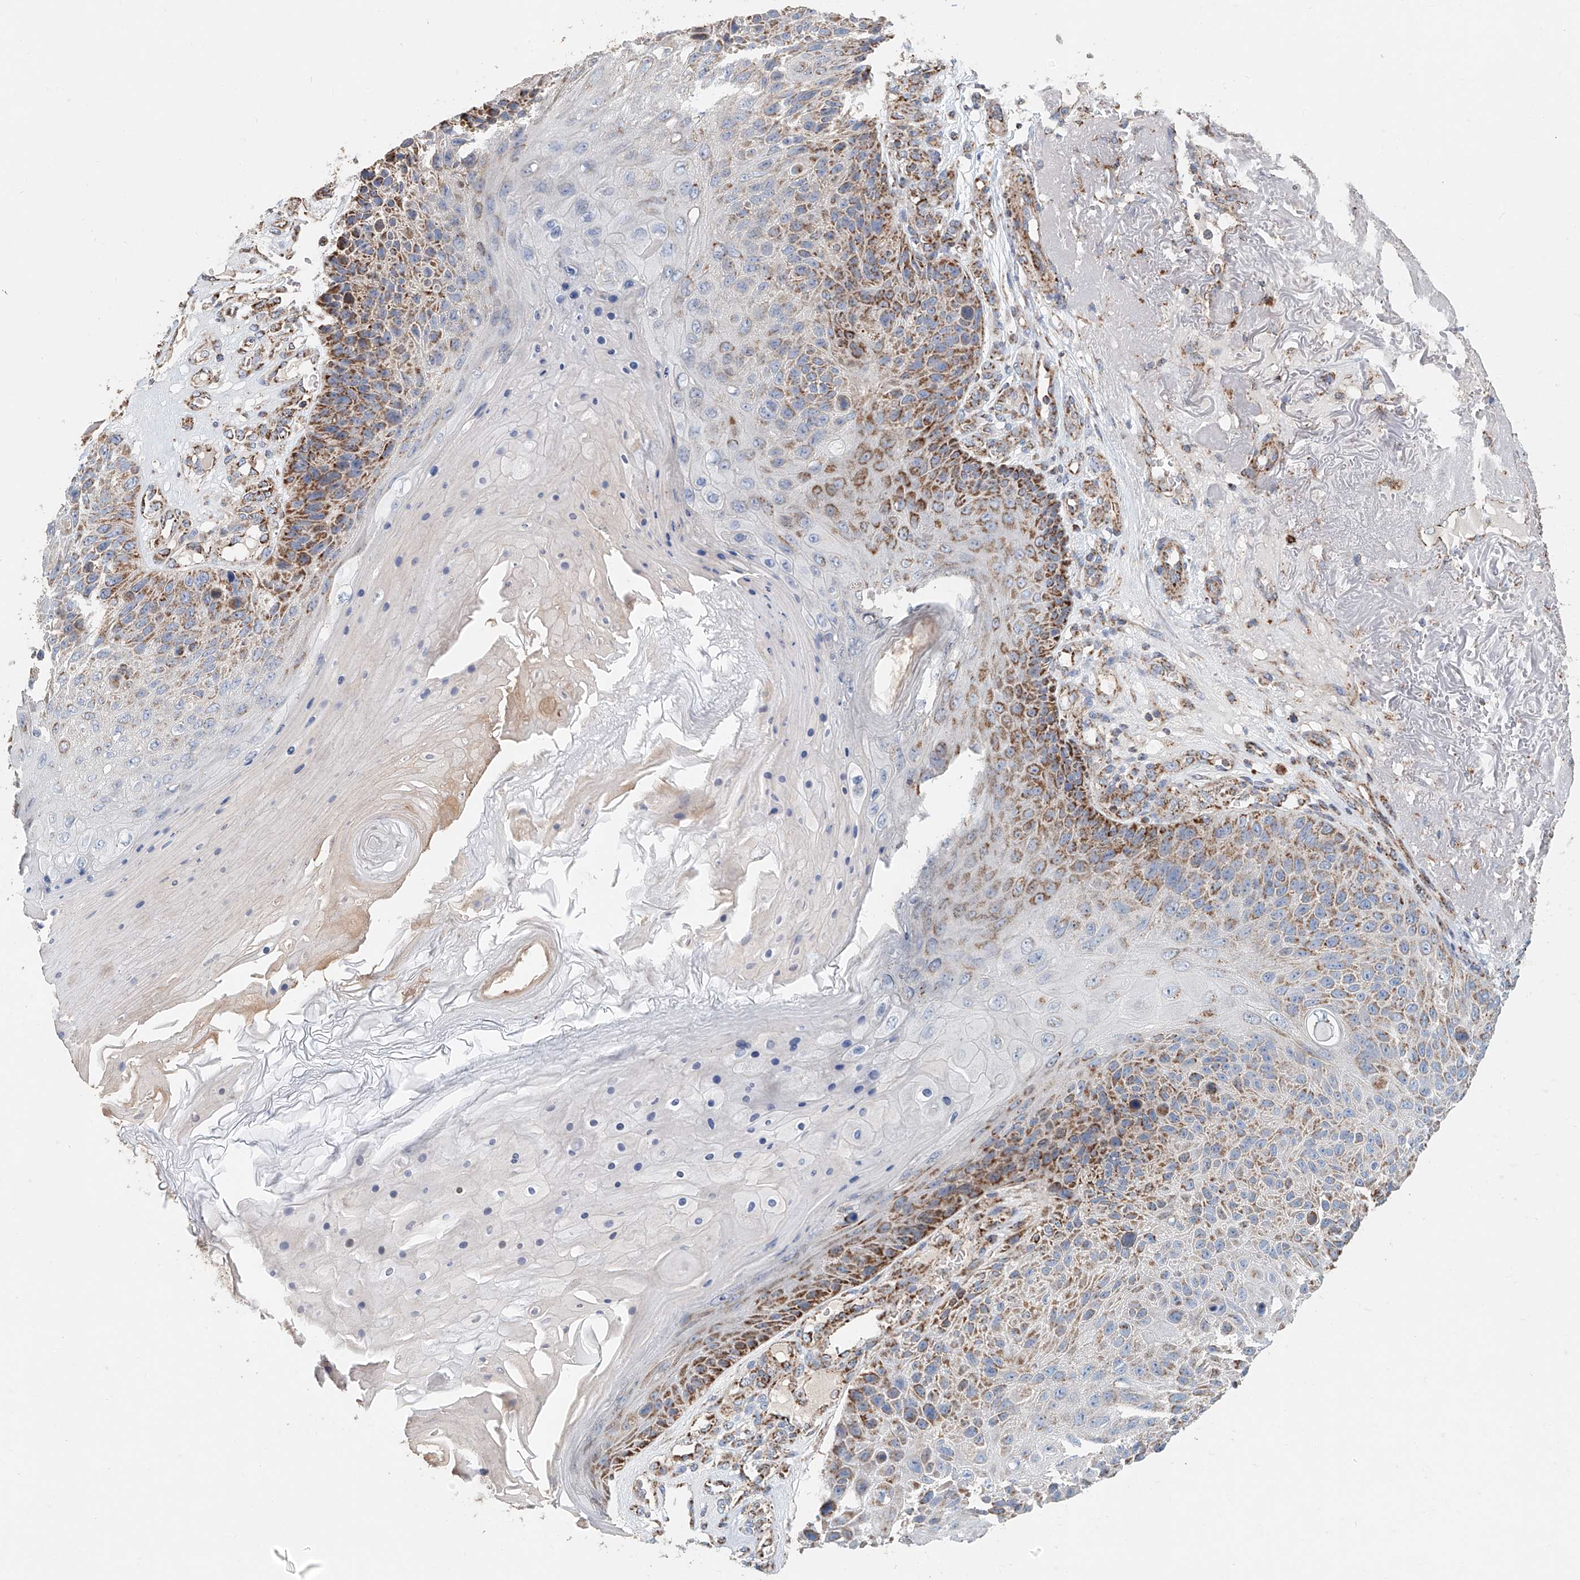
{"staining": {"intensity": "moderate", "quantity": ">75%", "location": "cytoplasmic/membranous"}, "tissue": "skin cancer", "cell_type": "Tumor cells", "image_type": "cancer", "snomed": [{"axis": "morphology", "description": "Squamous cell carcinoma, NOS"}, {"axis": "topography", "description": "Skin"}], "caption": "Protein analysis of skin squamous cell carcinoma tissue demonstrates moderate cytoplasmic/membranous staining in approximately >75% of tumor cells.", "gene": "MCL1", "patient": {"sex": "female", "age": 88}}